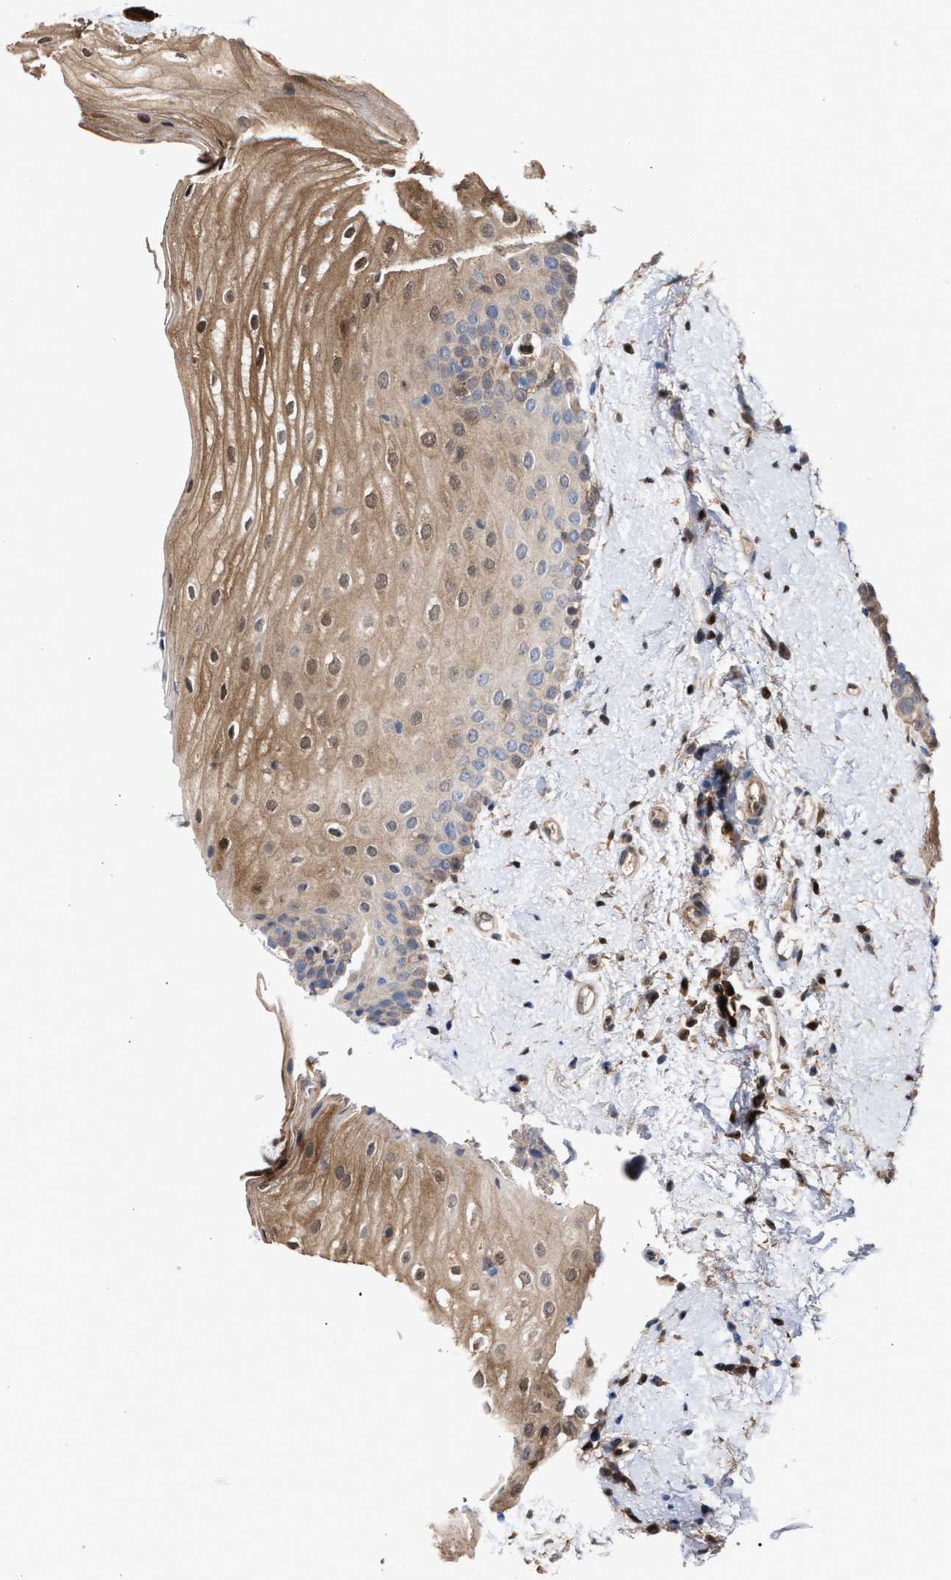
{"staining": {"intensity": "moderate", "quantity": "25%-75%", "location": "cytoplasmic/membranous,nuclear"}, "tissue": "oral mucosa", "cell_type": "Squamous epithelial cells", "image_type": "normal", "snomed": [{"axis": "morphology", "description": "Normal tissue, NOS"}, {"axis": "topography", "description": "Skin"}, {"axis": "topography", "description": "Oral tissue"}], "caption": "The histopathology image shows a brown stain indicating the presence of a protein in the cytoplasmic/membranous,nuclear of squamous epithelial cells in oral mucosa. The staining was performed using DAB (3,3'-diaminobenzidine) to visualize the protein expression in brown, while the nuclei were stained in blue with hematoxylin (Magnification: 20x).", "gene": "TP53I3", "patient": {"sex": "male", "age": 84}}